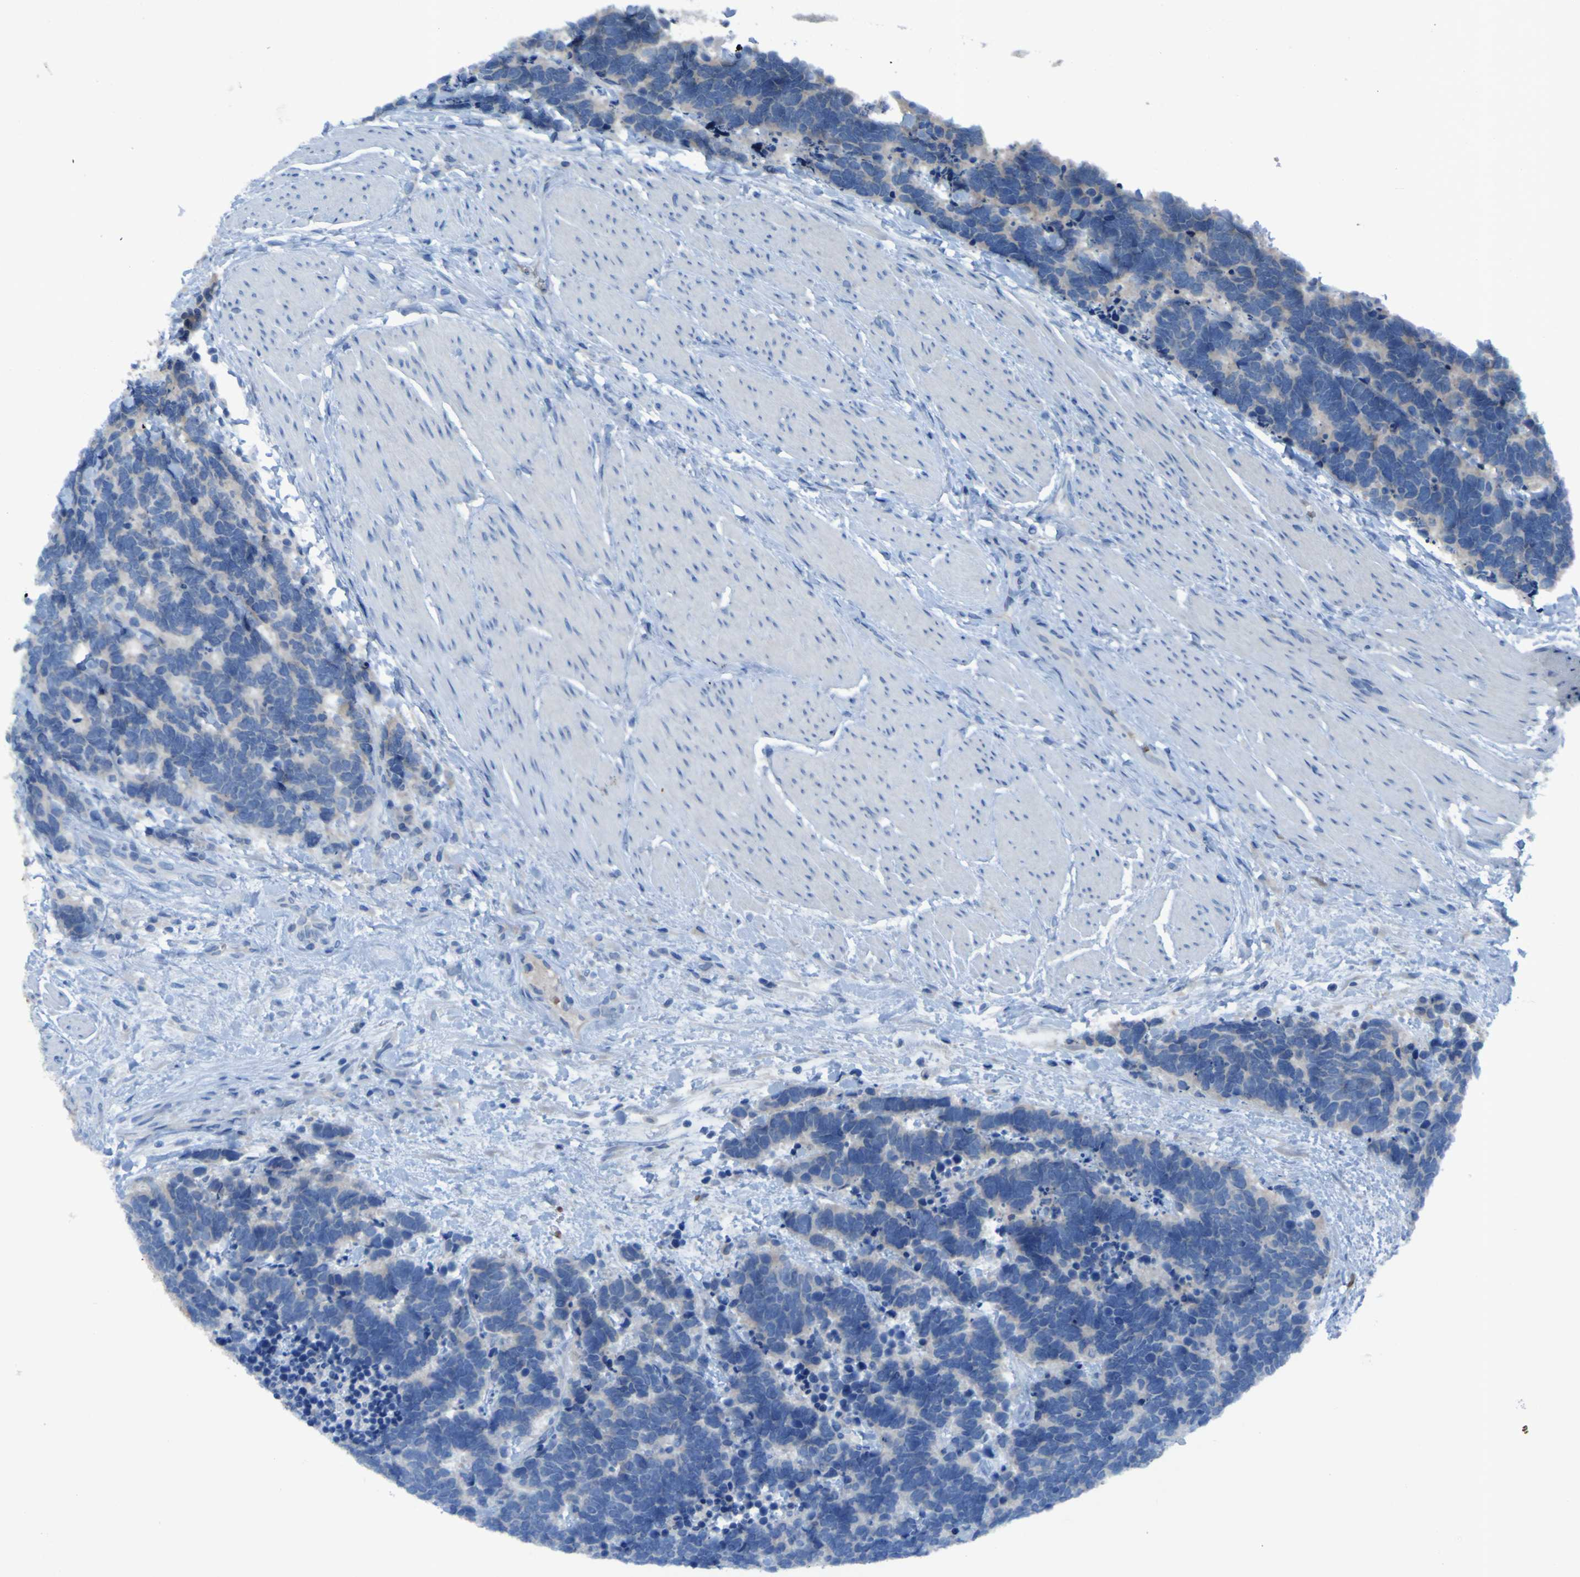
{"staining": {"intensity": "negative", "quantity": "none", "location": "none"}, "tissue": "carcinoid", "cell_type": "Tumor cells", "image_type": "cancer", "snomed": [{"axis": "morphology", "description": "Carcinoma, NOS"}, {"axis": "morphology", "description": "Carcinoid, malignant, NOS"}, {"axis": "topography", "description": "Urinary bladder"}], "caption": "Carcinoid was stained to show a protein in brown. There is no significant expression in tumor cells.", "gene": "SGK2", "patient": {"sex": "male", "age": 57}}